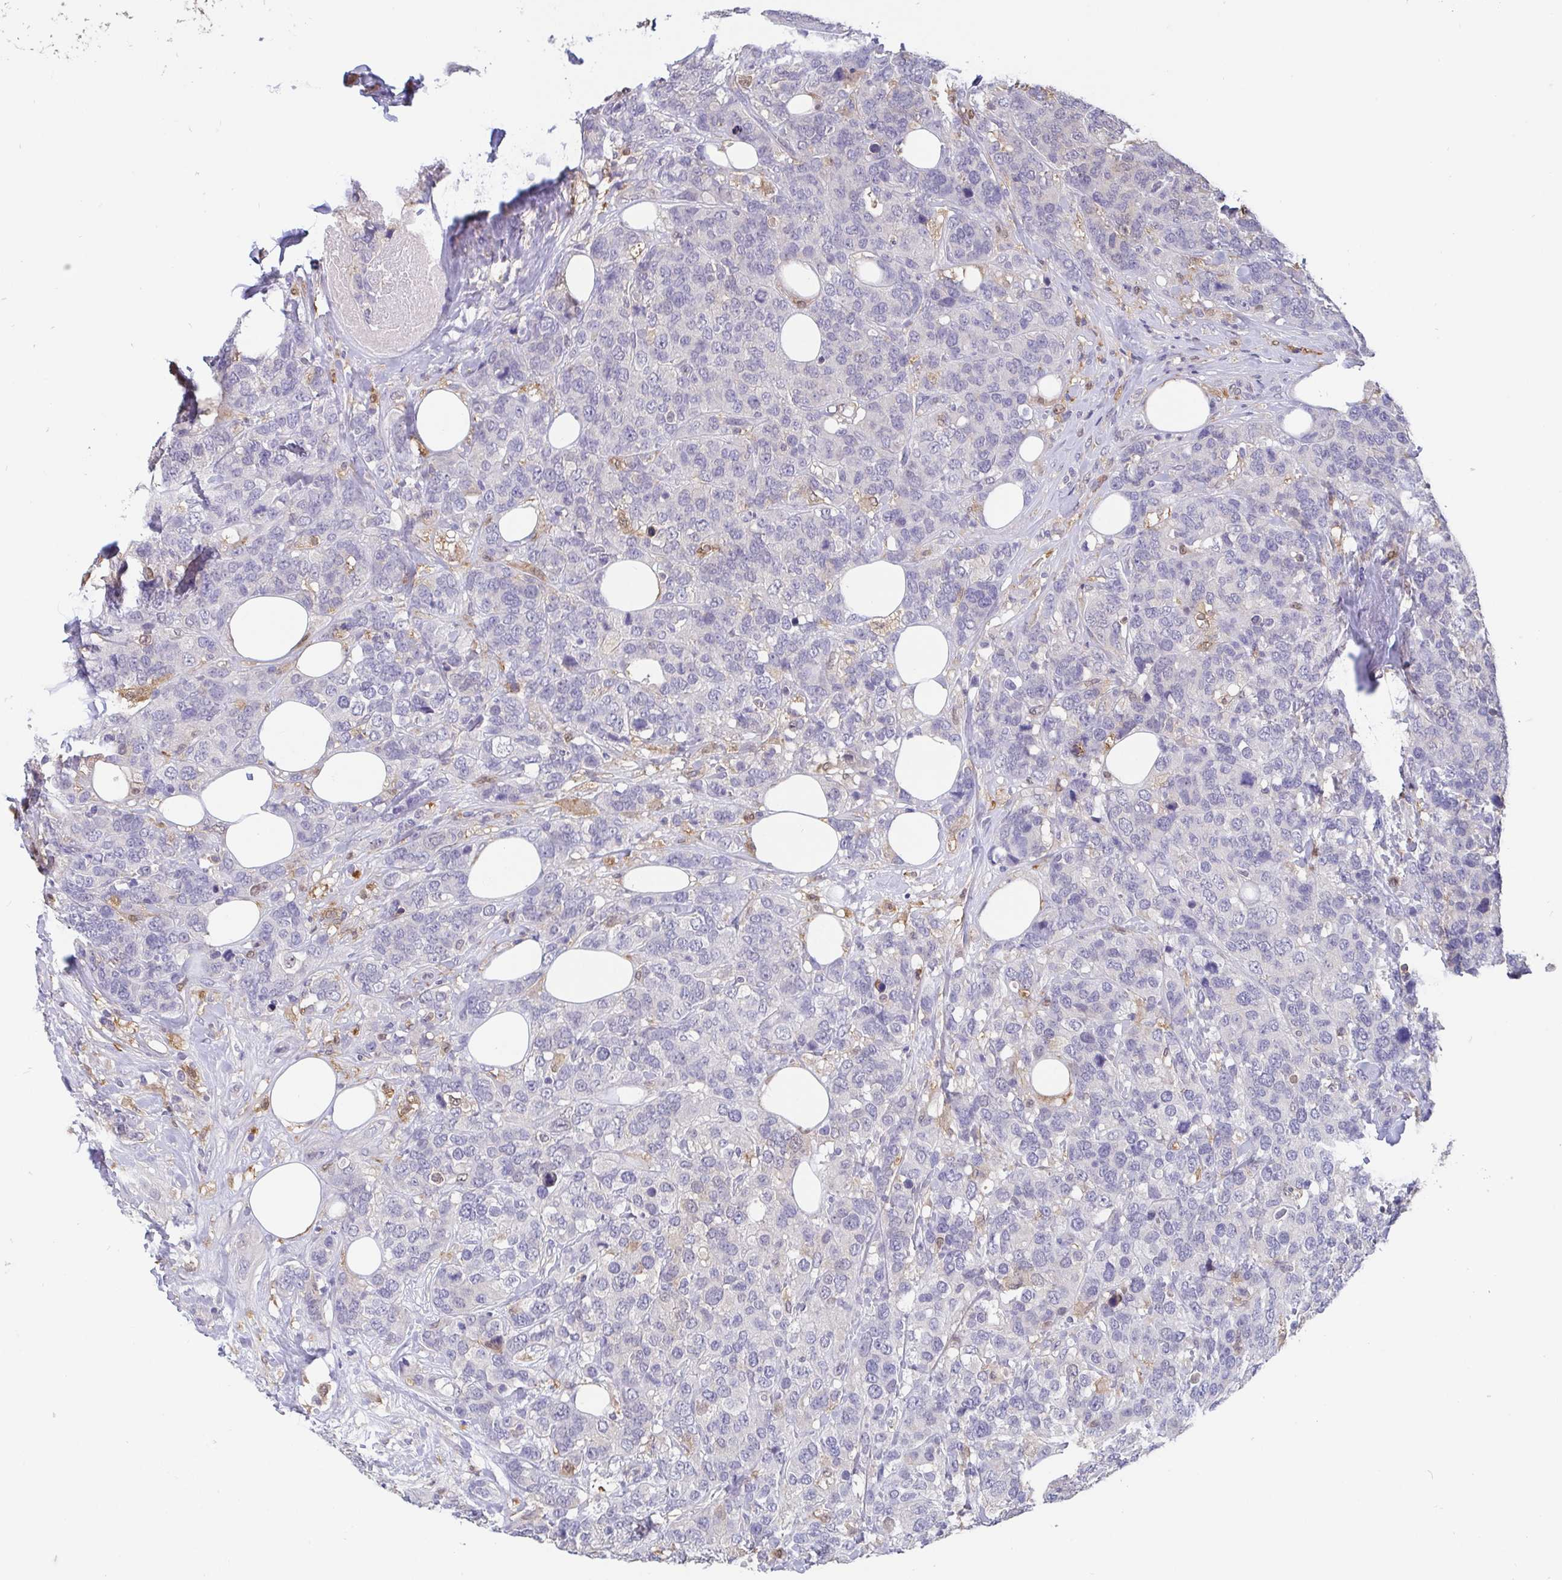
{"staining": {"intensity": "negative", "quantity": "none", "location": "none"}, "tissue": "breast cancer", "cell_type": "Tumor cells", "image_type": "cancer", "snomed": [{"axis": "morphology", "description": "Lobular carcinoma"}, {"axis": "topography", "description": "Breast"}], "caption": "Immunohistochemistry photomicrograph of neoplastic tissue: human breast cancer stained with DAB (3,3'-diaminobenzidine) reveals no significant protein staining in tumor cells.", "gene": "IDH1", "patient": {"sex": "female", "age": 59}}